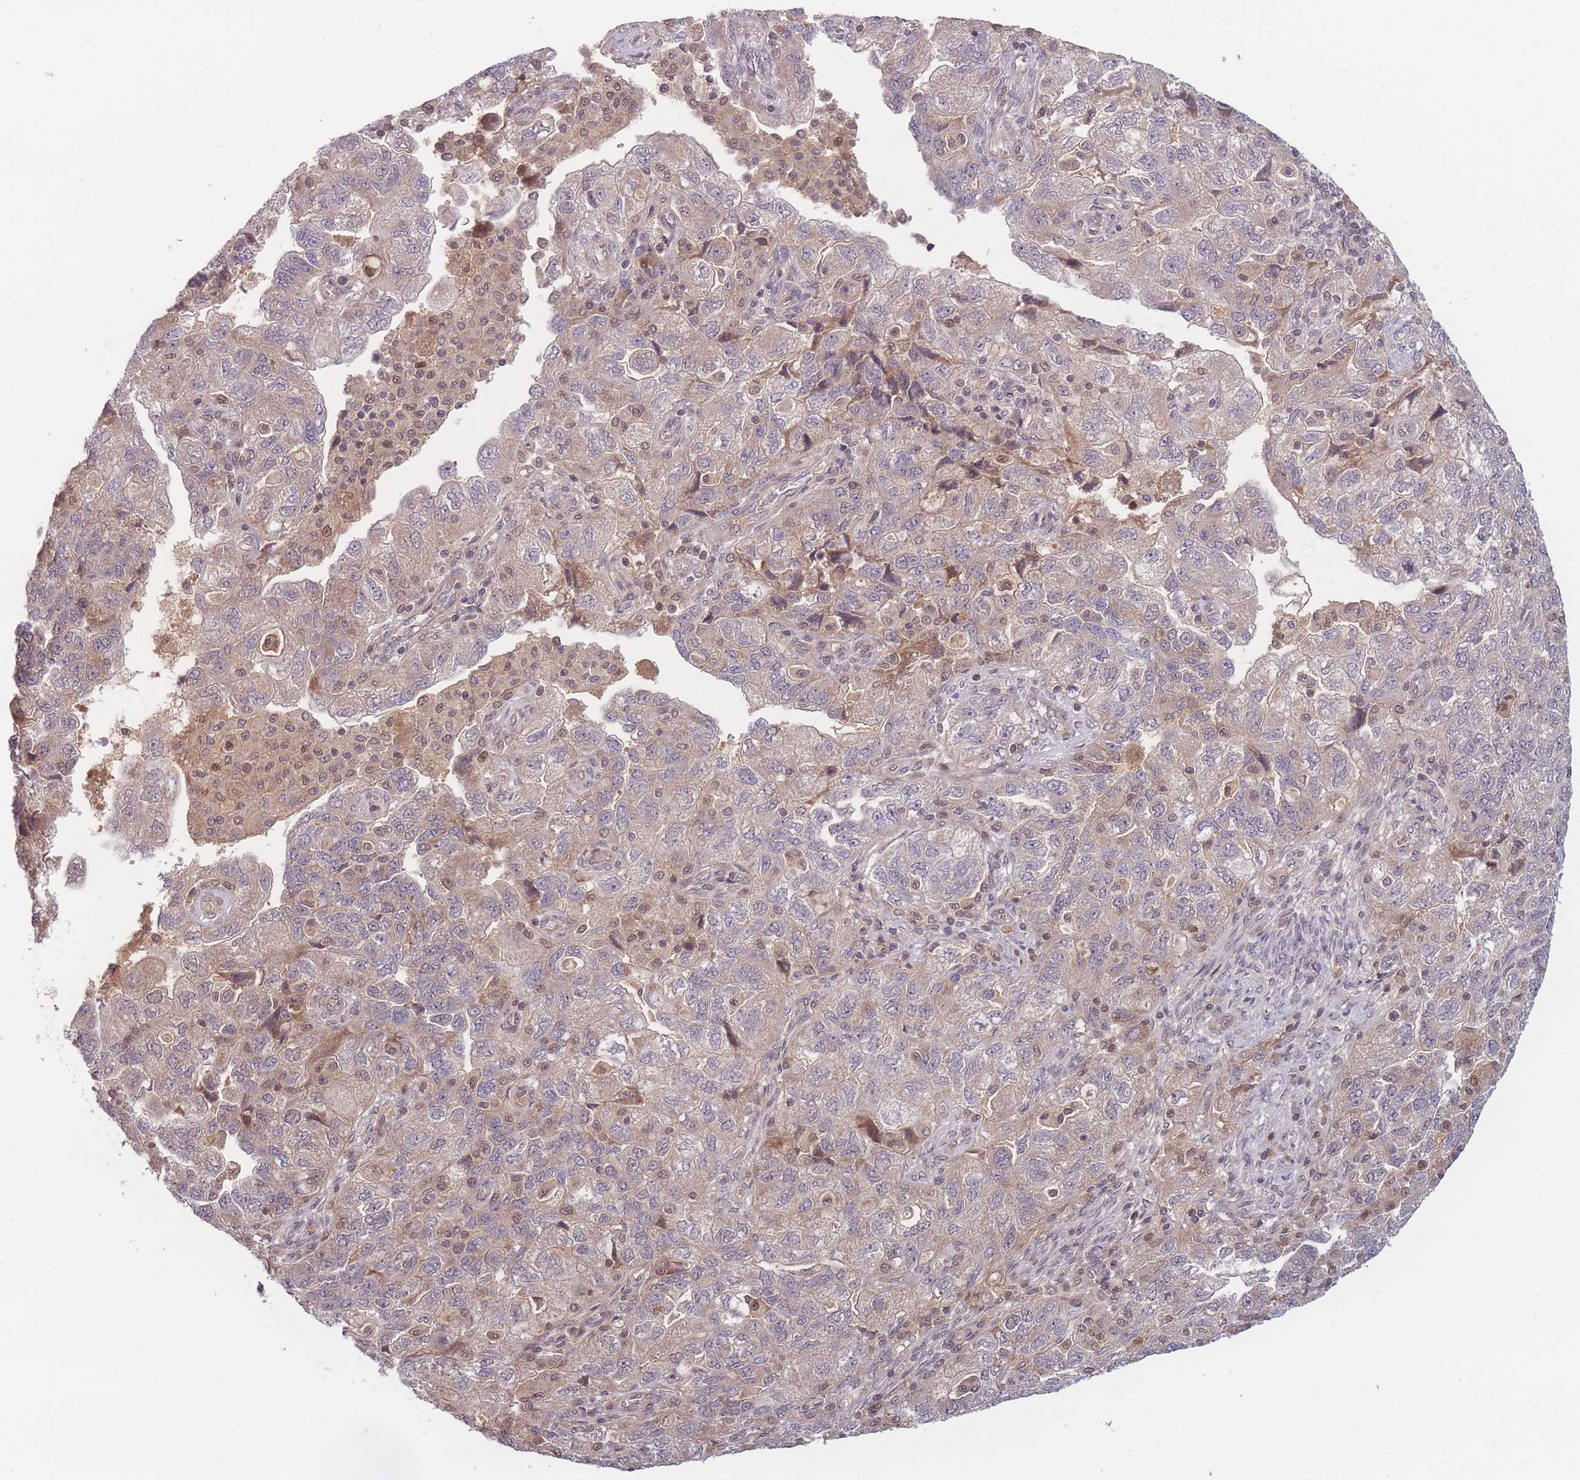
{"staining": {"intensity": "weak", "quantity": "25%-75%", "location": "cytoplasmic/membranous,nuclear"}, "tissue": "ovarian cancer", "cell_type": "Tumor cells", "image_type": "cancer", "snomed": [{"axis": "morphology", "description": "Carcinoma, endometroid"}, {"axis": "topography", "description": "Ovary"}], "caption": "Protein staining of ovarian cancer (endometroid carcinoma) tissue demonstrates weak cytoplasmic/membranous and nuclear positivity in about 25%-75% of tumor cells.", "gene": "FAM153A", "patient": {"sex": "female", "age": 51}}